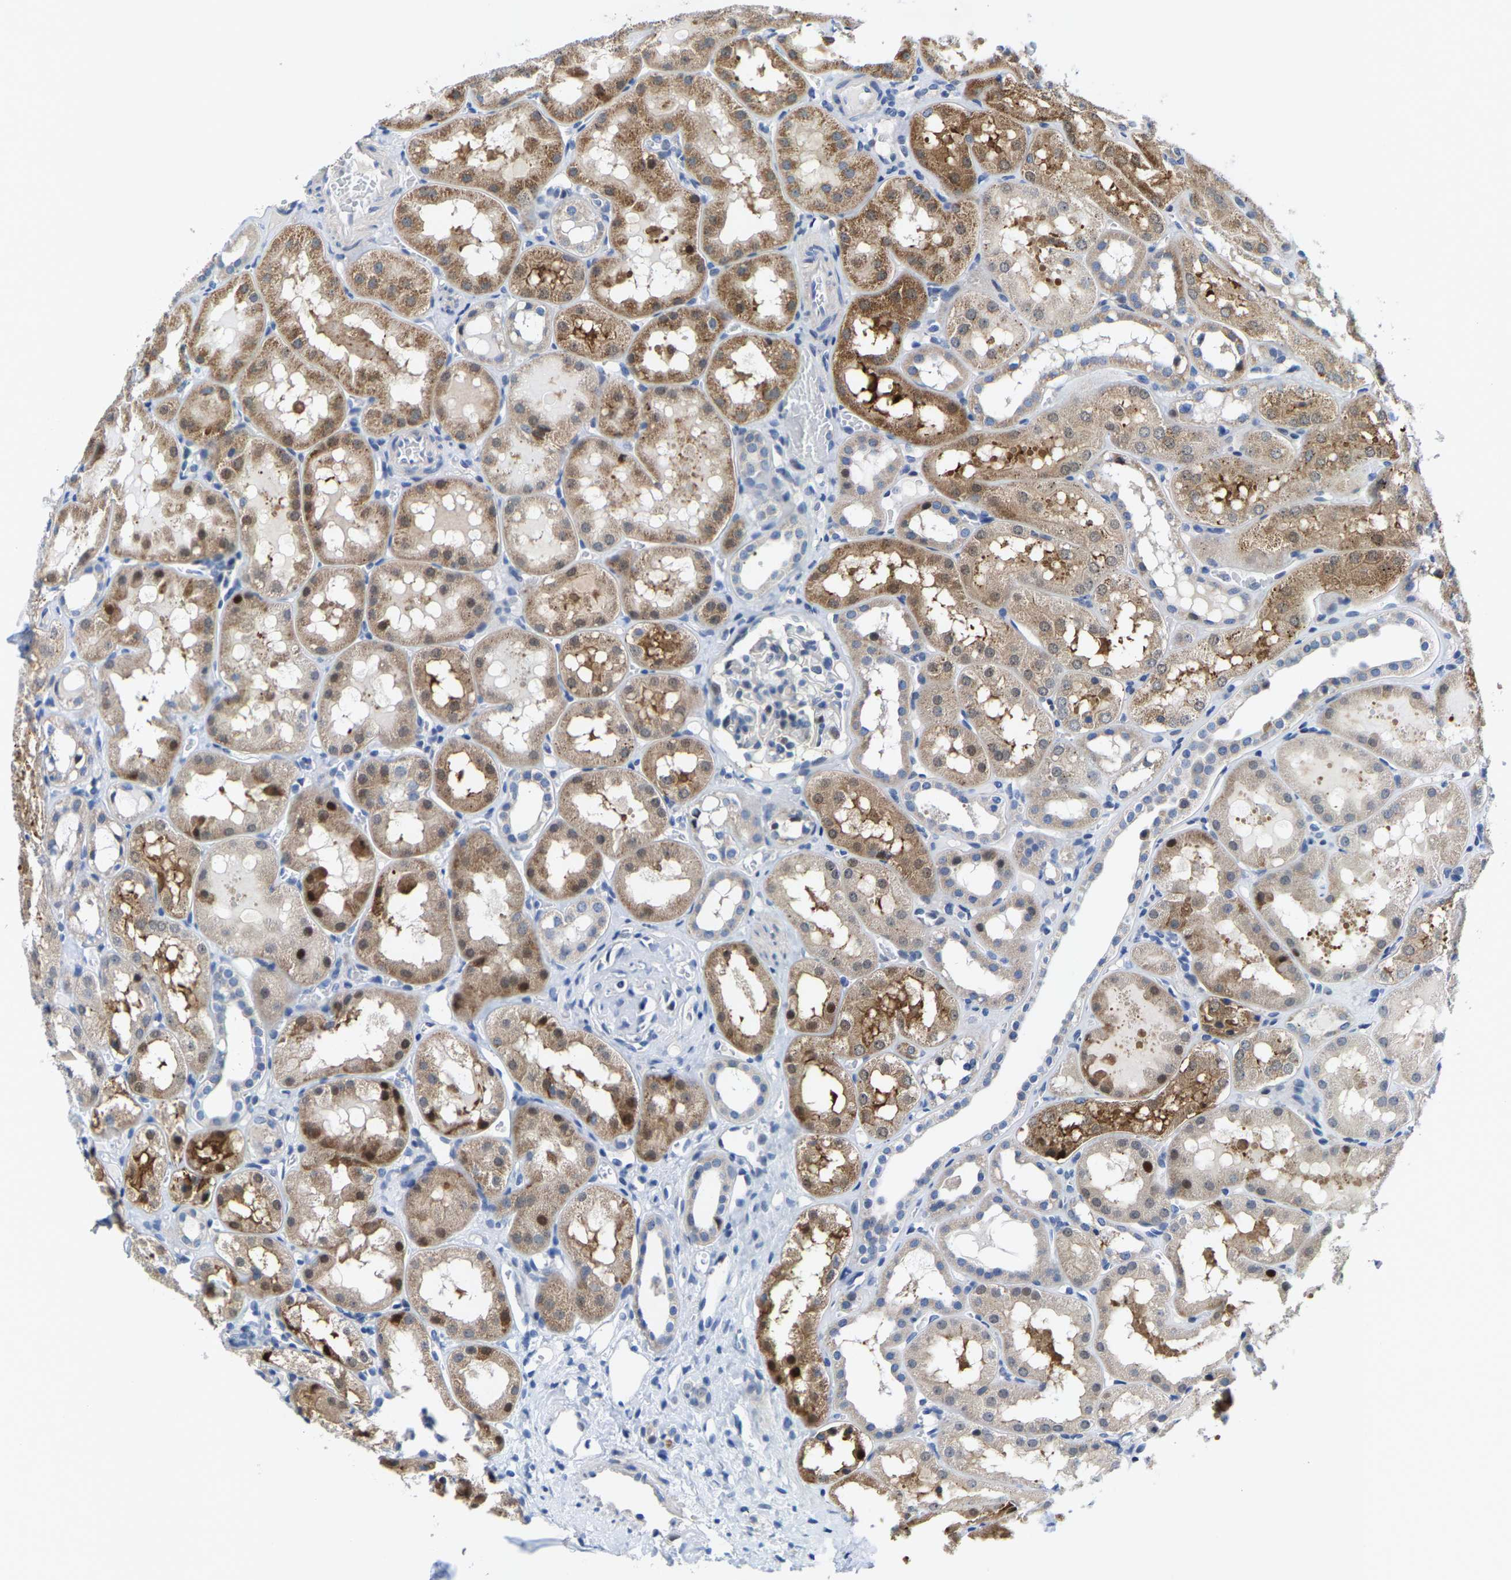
{"staining": {"intensity": "negative", "quantity": "none", "location": "none"}, "tissue": "kidney", "cell_type": "Cells in glomeruli", "image_type": "normal", "snomed": [{"axis": "morphology", "description": "Normal tissue, NOS"}, {"axis": "topography", "description": "Kidney"}, {"axis": "topography", "description": "Urinary bladder"}], "caption": "Immunohistochemistry histopathology image of benign kidney: kidney stained with DAB exhibits no significant protein staining in cells in glomeruli. (DAB IHC visualized using brightfield microscopy, high magnification).", "gene": "KLHL1", "patient": {"sex": "male", "age": 16}}